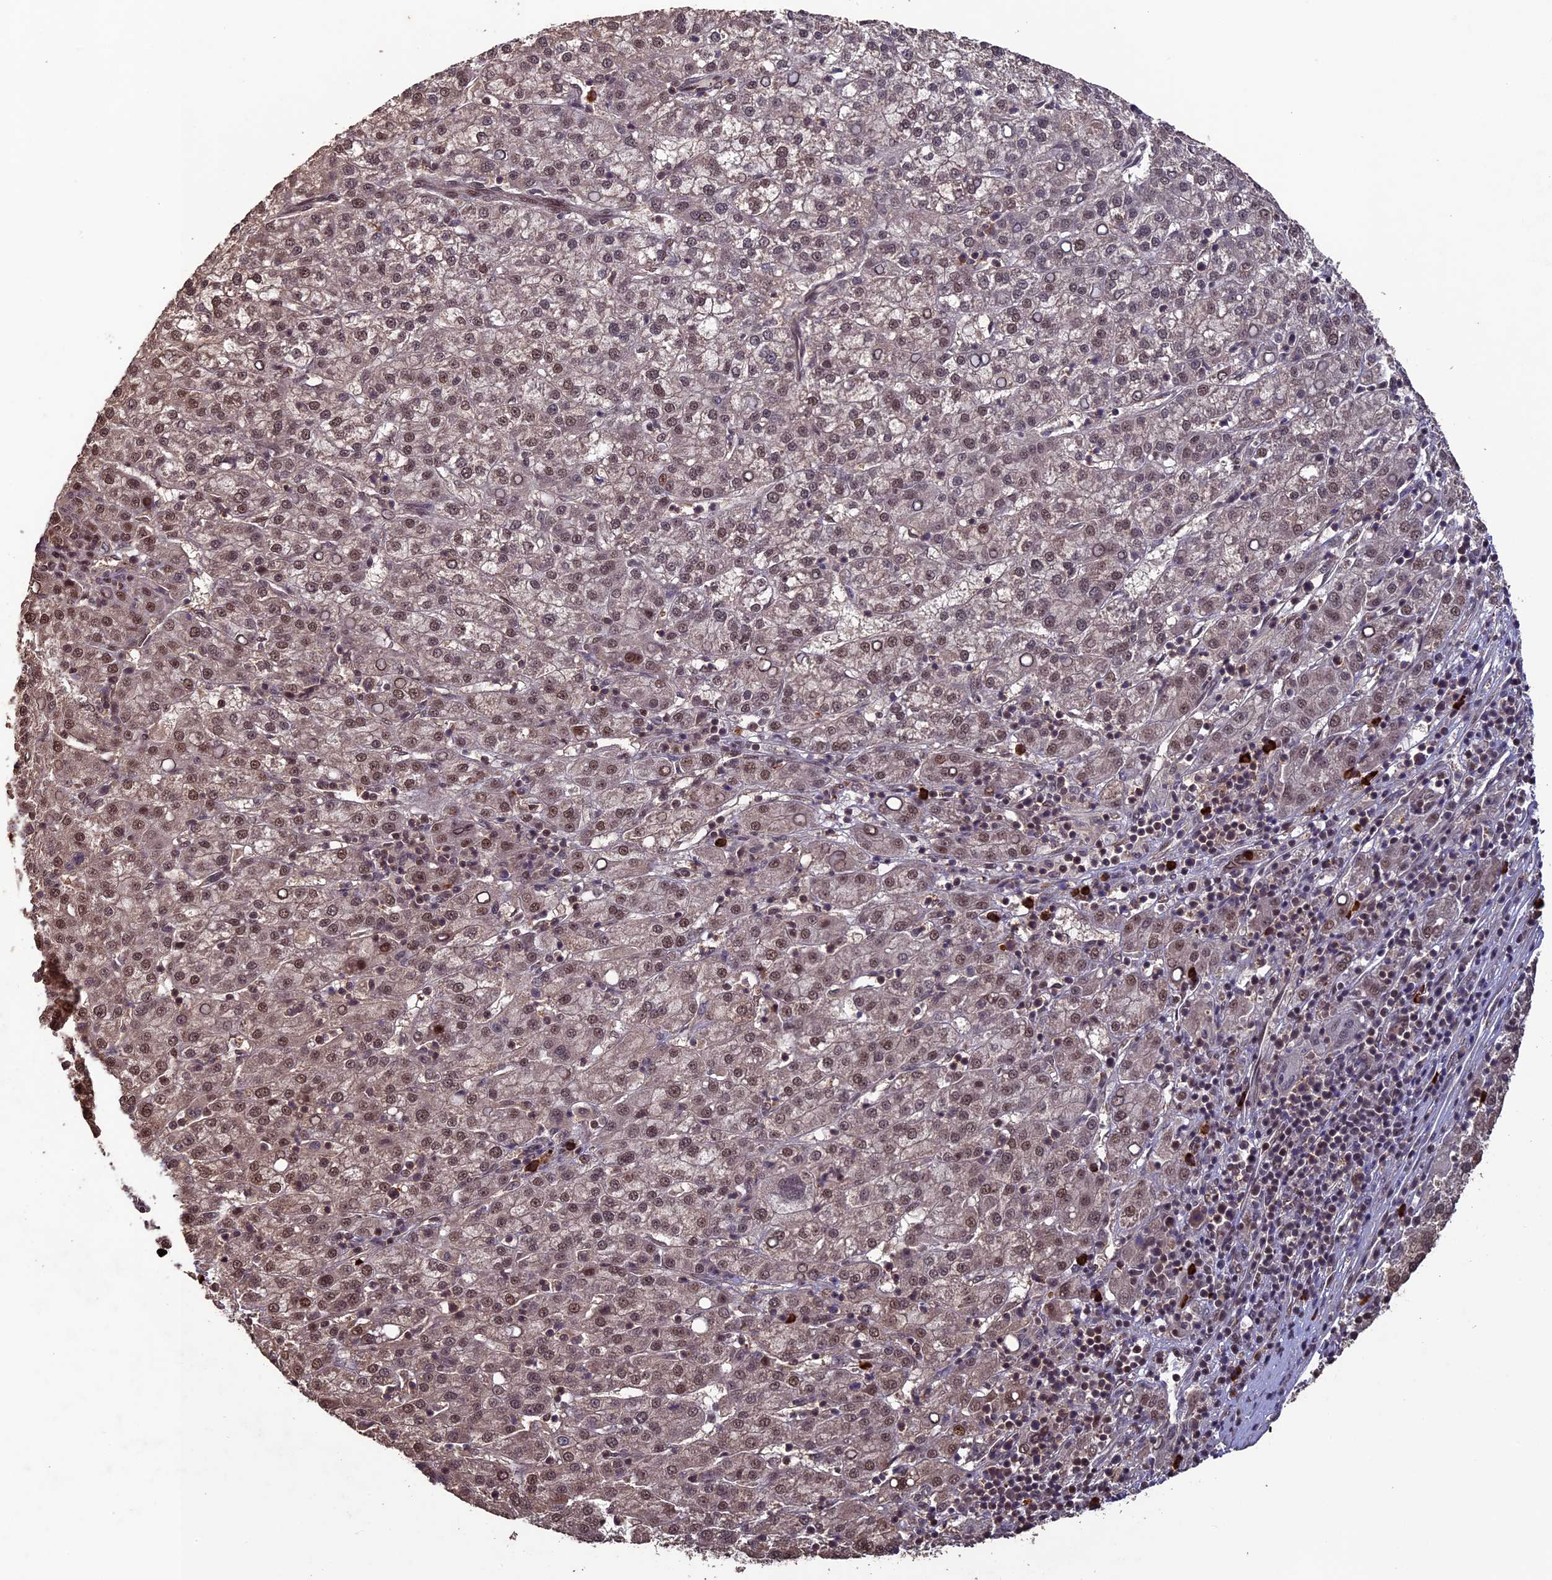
{"staining": {"intensity": "moderate", "quantity": "25%-75%", "location": "nuclear"}, "tissue": "liver cancer", "cell_type": "Tumor cells", "image_type": "cancer", "snomed": [{"axis": "morphology", "description": "Carcinoma, Hepatocellular, NOS"}, {"axis": "topography", "description": "Liver"}], "caption": "Immunohistochemistry (IHC) of human liver cancer shows medium levels of moderate nuclear expression in approximately 25%-75% of tumor cells.", "gene": "NAE1", "patient": {"sex": "female", "age": 58}}